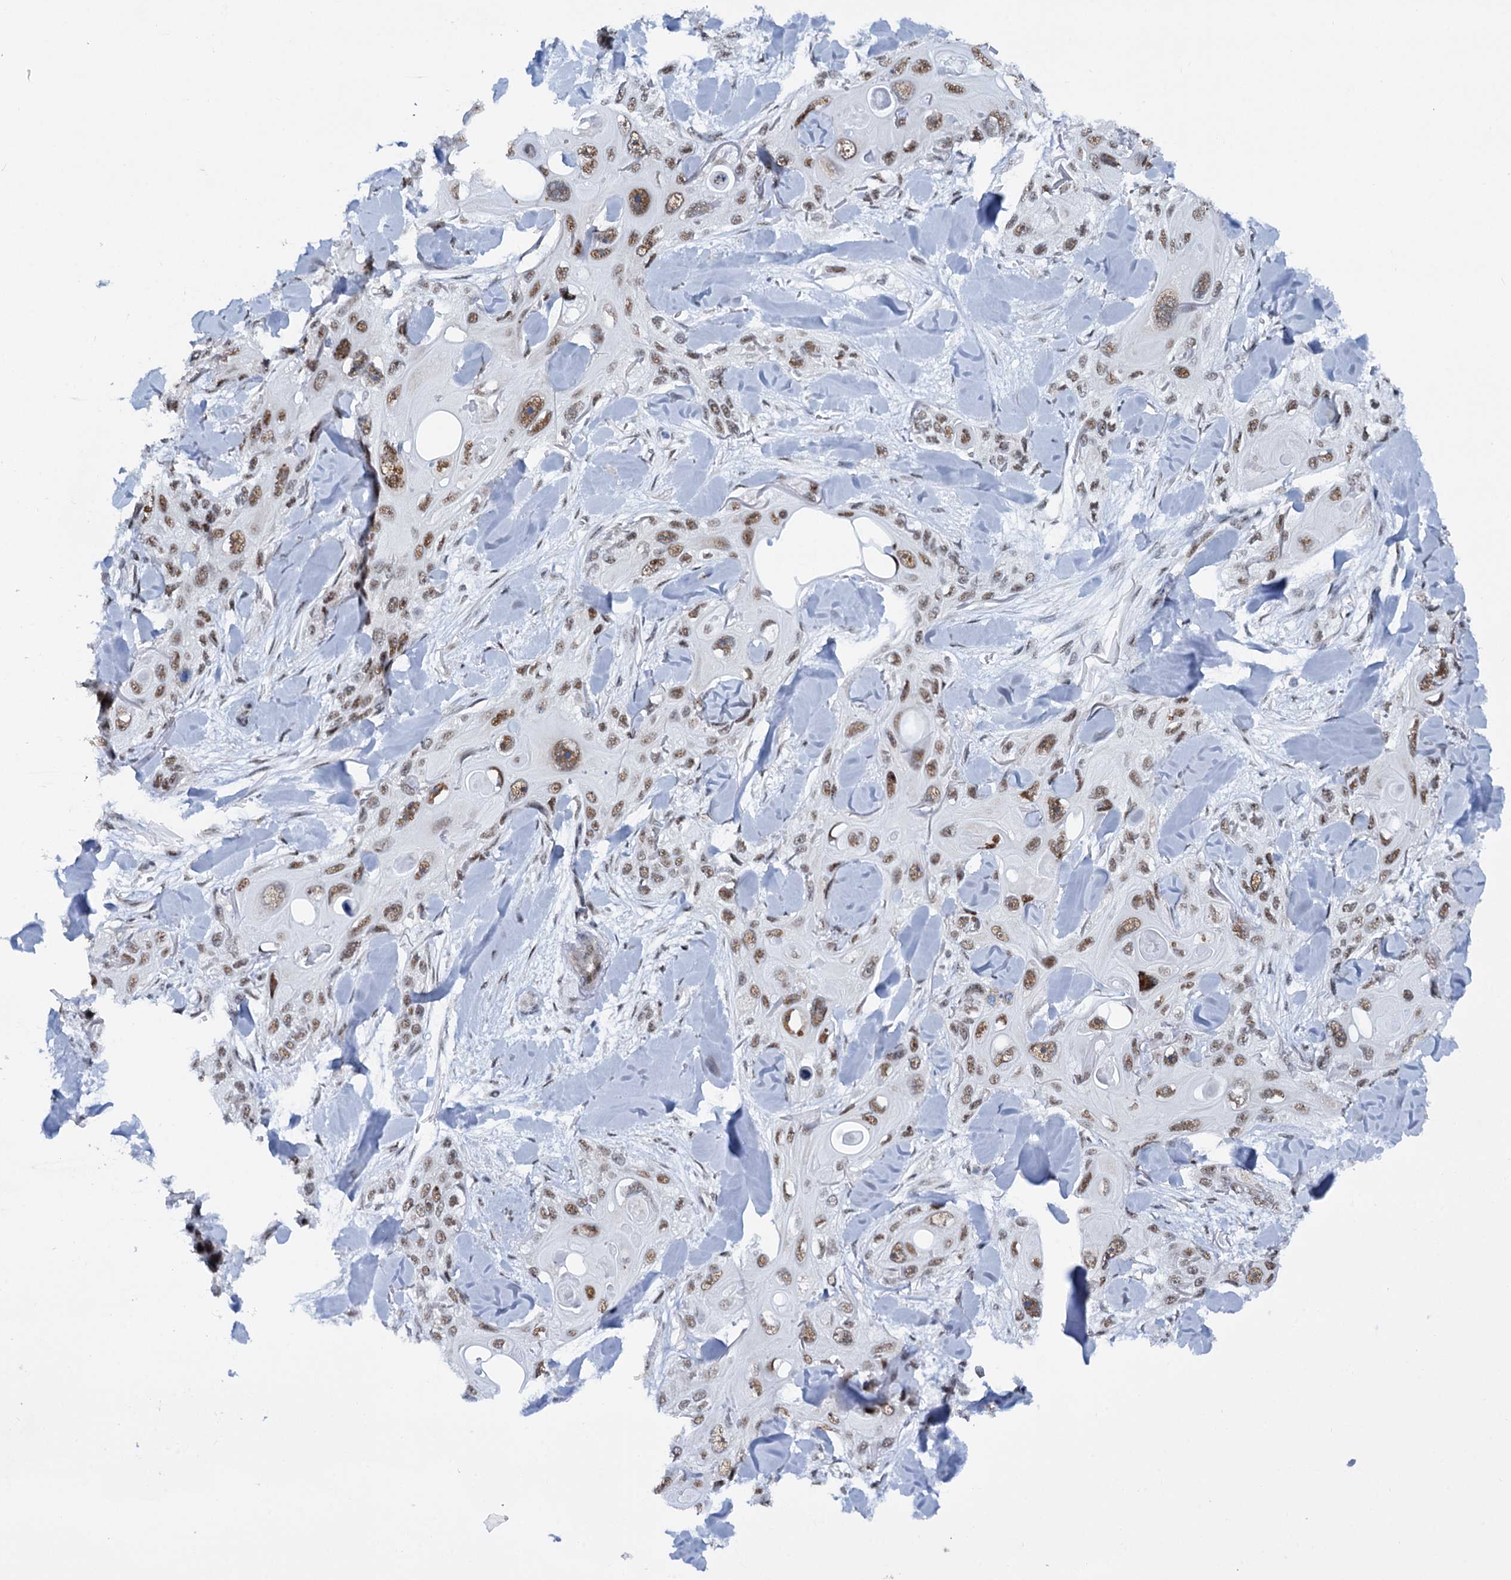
{"staining": {"intensity": "moderate", "quantity": ">75%", "location": "nuclear"}, "tissue": "skin cancer", "cell_type": "Tumor cells", "image_type": "cancer", "snomed": [{"axis": "morphology", "description": "Normal tissue, NOS"}, {"axis": "morphology", "description": "Squamous cell carcinoma, NOS"}, {"axis": "topography", "description": "Skin"}], "caption": "Immunohistochemistry micrograph of human skin squamous cell carcinoma stained for a protein (brown), which shows medium levels of moderate nuclear staining in approximately >75% of tumor cells.", "gene": "SREK1", "patient": {"sex": "male", "age": 72}}